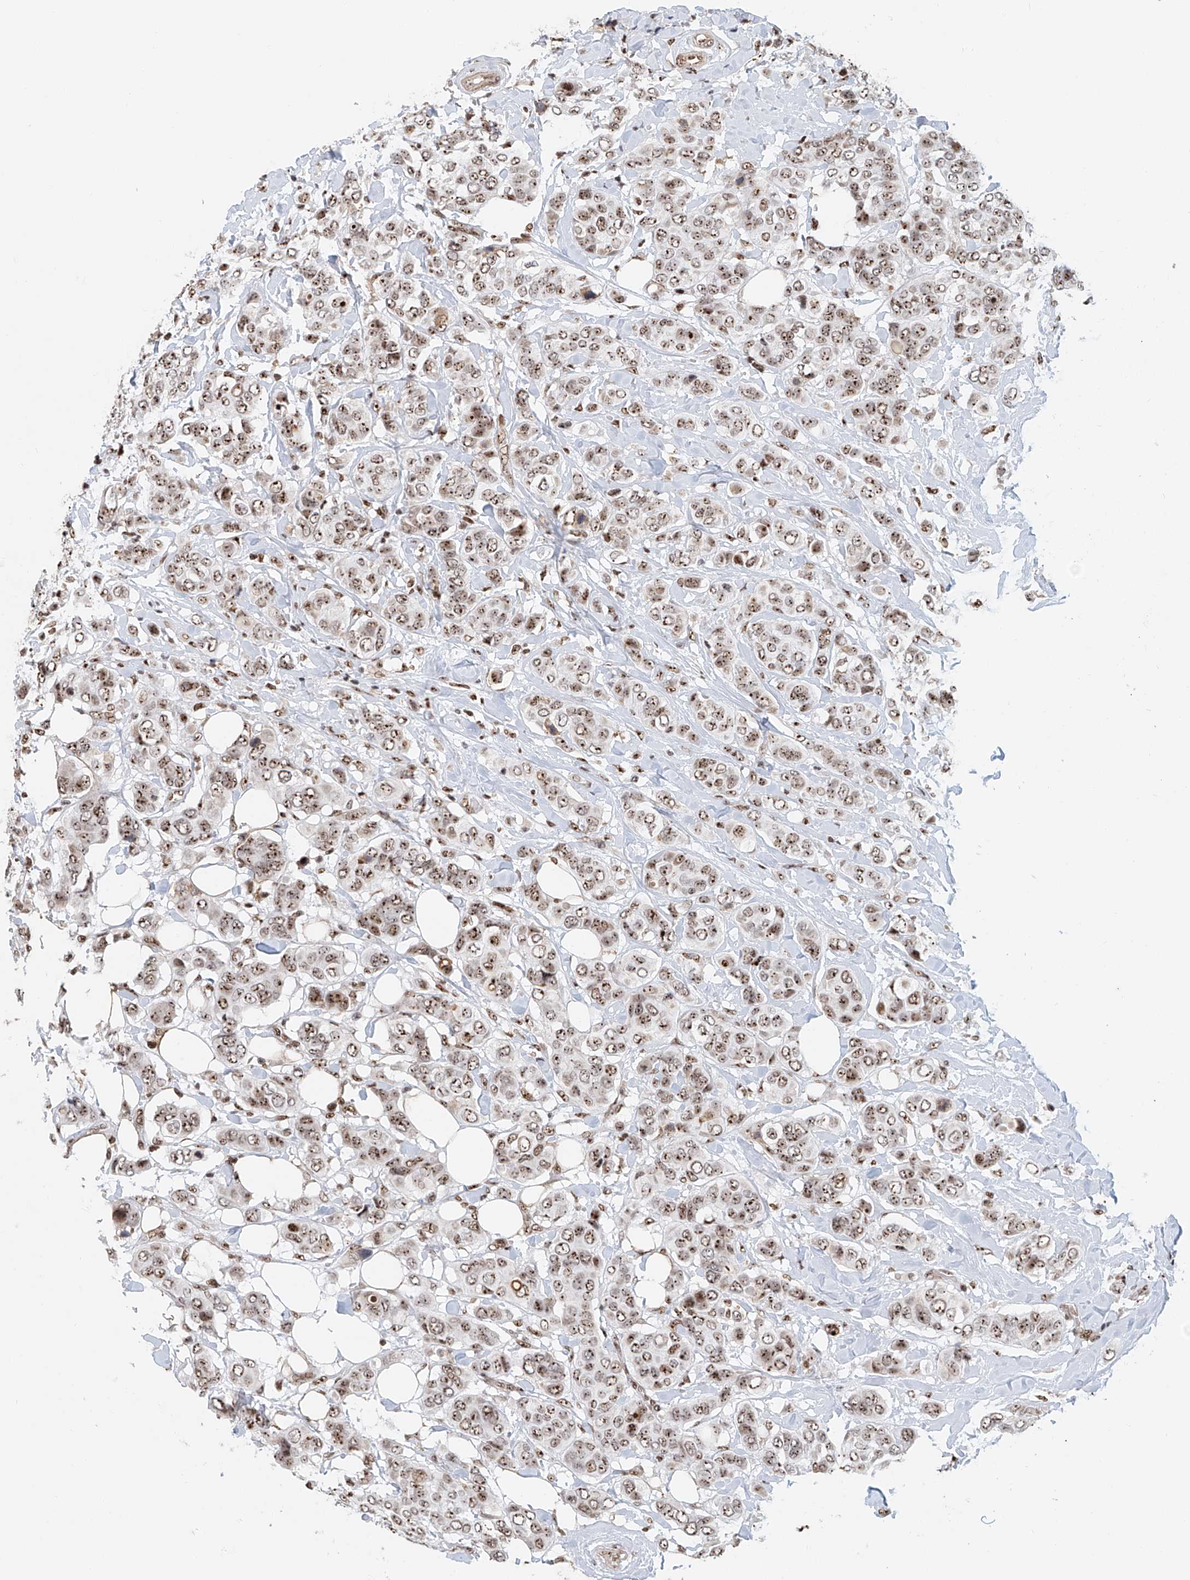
{"staining": {"intensity": "moderate", "quantity": ">75%", "location": "nuclear"}, "tissue": "breast cancer", "cell_type": "Tumor cells", "image_type": "cancer", "snomed": [{"axis": "morphology", "description": "Lobular carcinoma"}, {"axis": "topography", "description": "Breast"}], "caption": "A brown stain shows moderate nuclear positivity of a protein in human lobular carcinoma (breast) tumor cells. The protein of interest is shown in brown color, while the nuclei are stained blue.", "gene": "PRUNE2", "patient": {"sex": "female", "age": 51}}